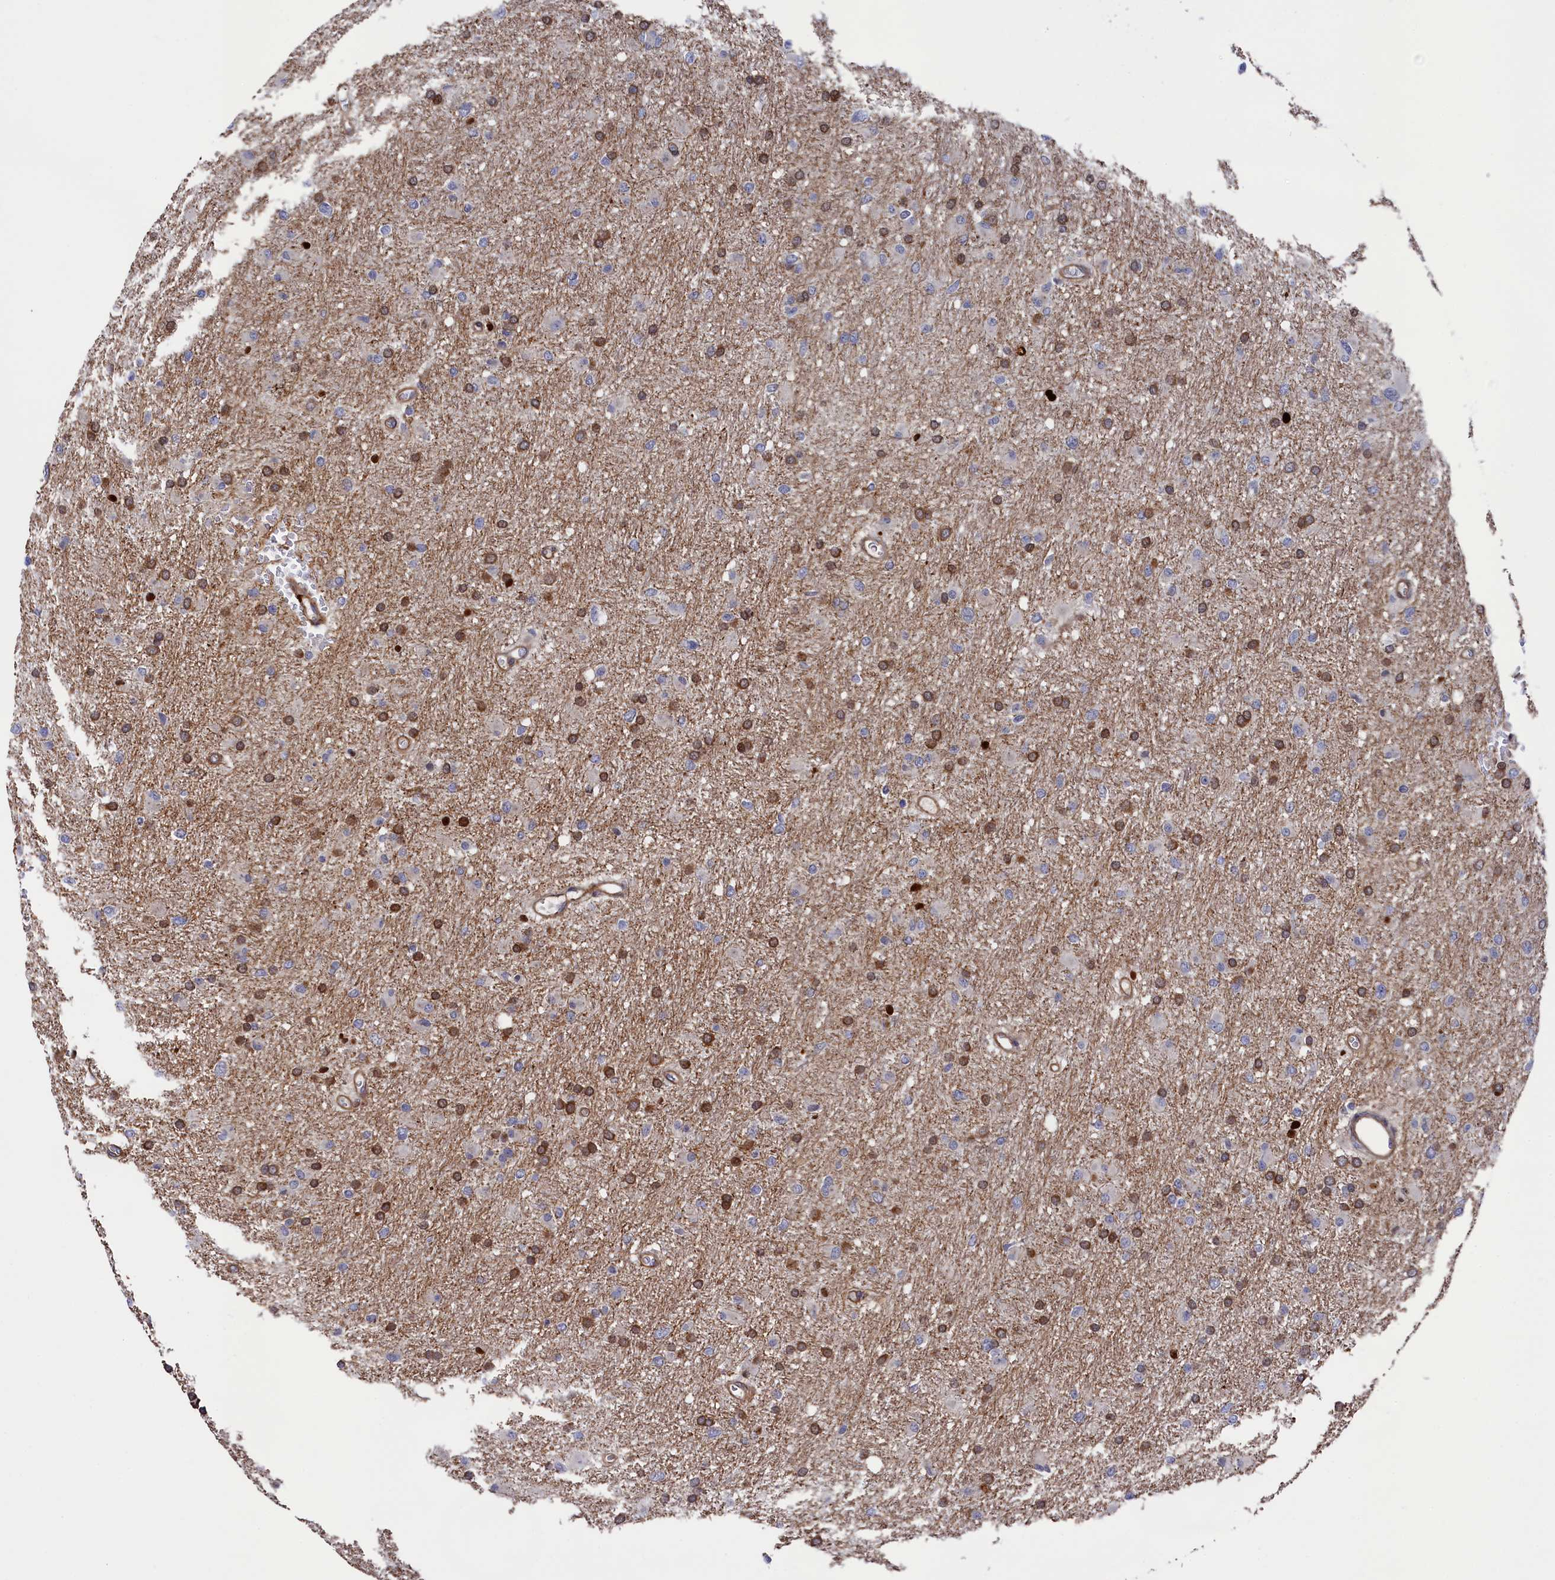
{"staining": {"intensity": "moderate", "quantity": "<25%", "location": "cytoplasmic/membranous"}, "tissue": "glioma", "cell_type": "Tumor cells", "image_type": "cancer", "snomed": [{"axis": "morphology", "description": "Glioma, malignant, High grade"}, {"axis": "topography", "description": "Cerebral cortex"}], "caption": "Brown immunohistochemical staining in human glioma displays moderate cytoplasmic/membranous positivity in about <25% of tumor cells.", "gene": "ZNF891", "patient": {"sex": "female", "age": 36}}